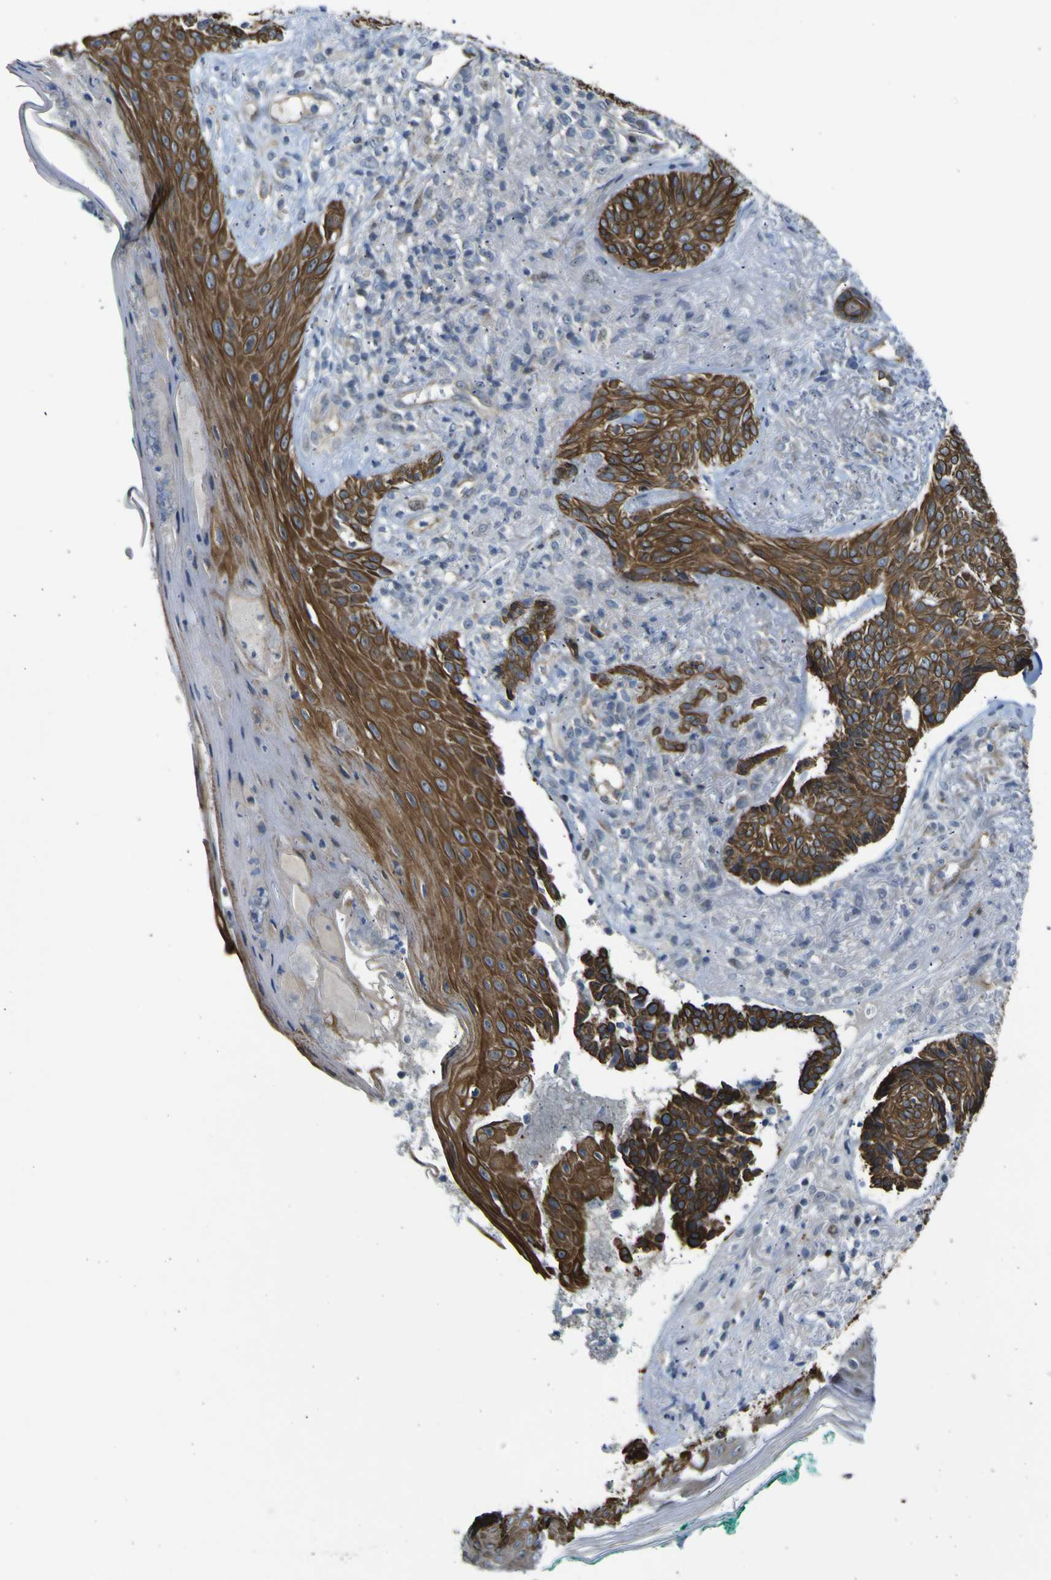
{"staining": {"intensity": "strong", "quantity": ">75%", "location": "cytoplasmic/membranous"}, "tissue": "skin cancer", "cell_type": "Tumor cells", "image_type": "cancer", "snomed": [{"axis": "morphology", "description": "Basal cell carcinoma"}, {"axis": "topography", "description": "Skin"}], "caption": "Skin cancer (basal cell carcinoma) stained with a protein marker shows strong staining in tumor cells.", "gene": "KDM7A", "patient": {"sex": "male", "age": 43}}